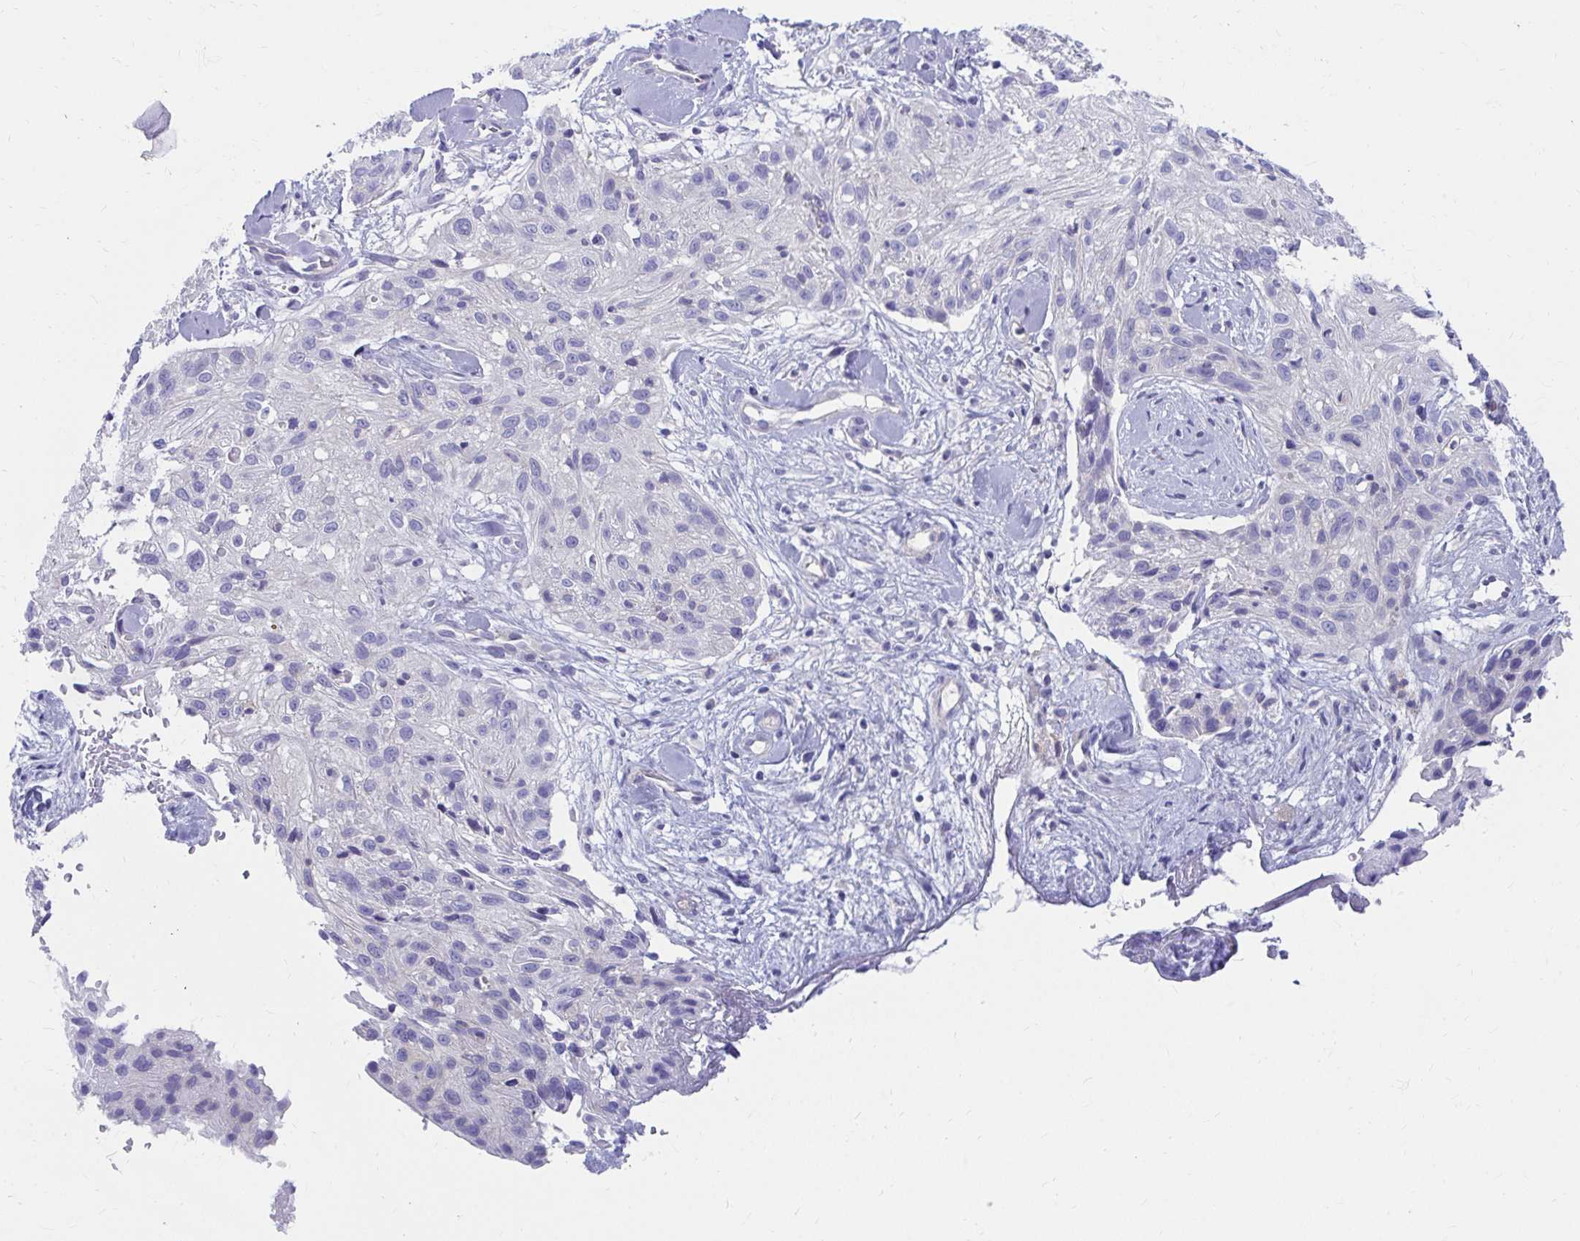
{"staining": {"intensity": "negative", "quantity": "none", "location": "none"}, "tissue": "skin cancer", "cell_type": "Tumor cells", "image_type": "cancer", "snomed": [{"axis": "morphology", "description": "Squamous cell carcinoma, NOS"}, {"axis": "topography", "description": "Skin"}], "caption": "This is an immunohistochemistry (IHC) photomicrograph of skin cancer. There is no expression in tumor cells.", "gene": "C19orf81", "patient": {"sex": "male", "age": 82}}